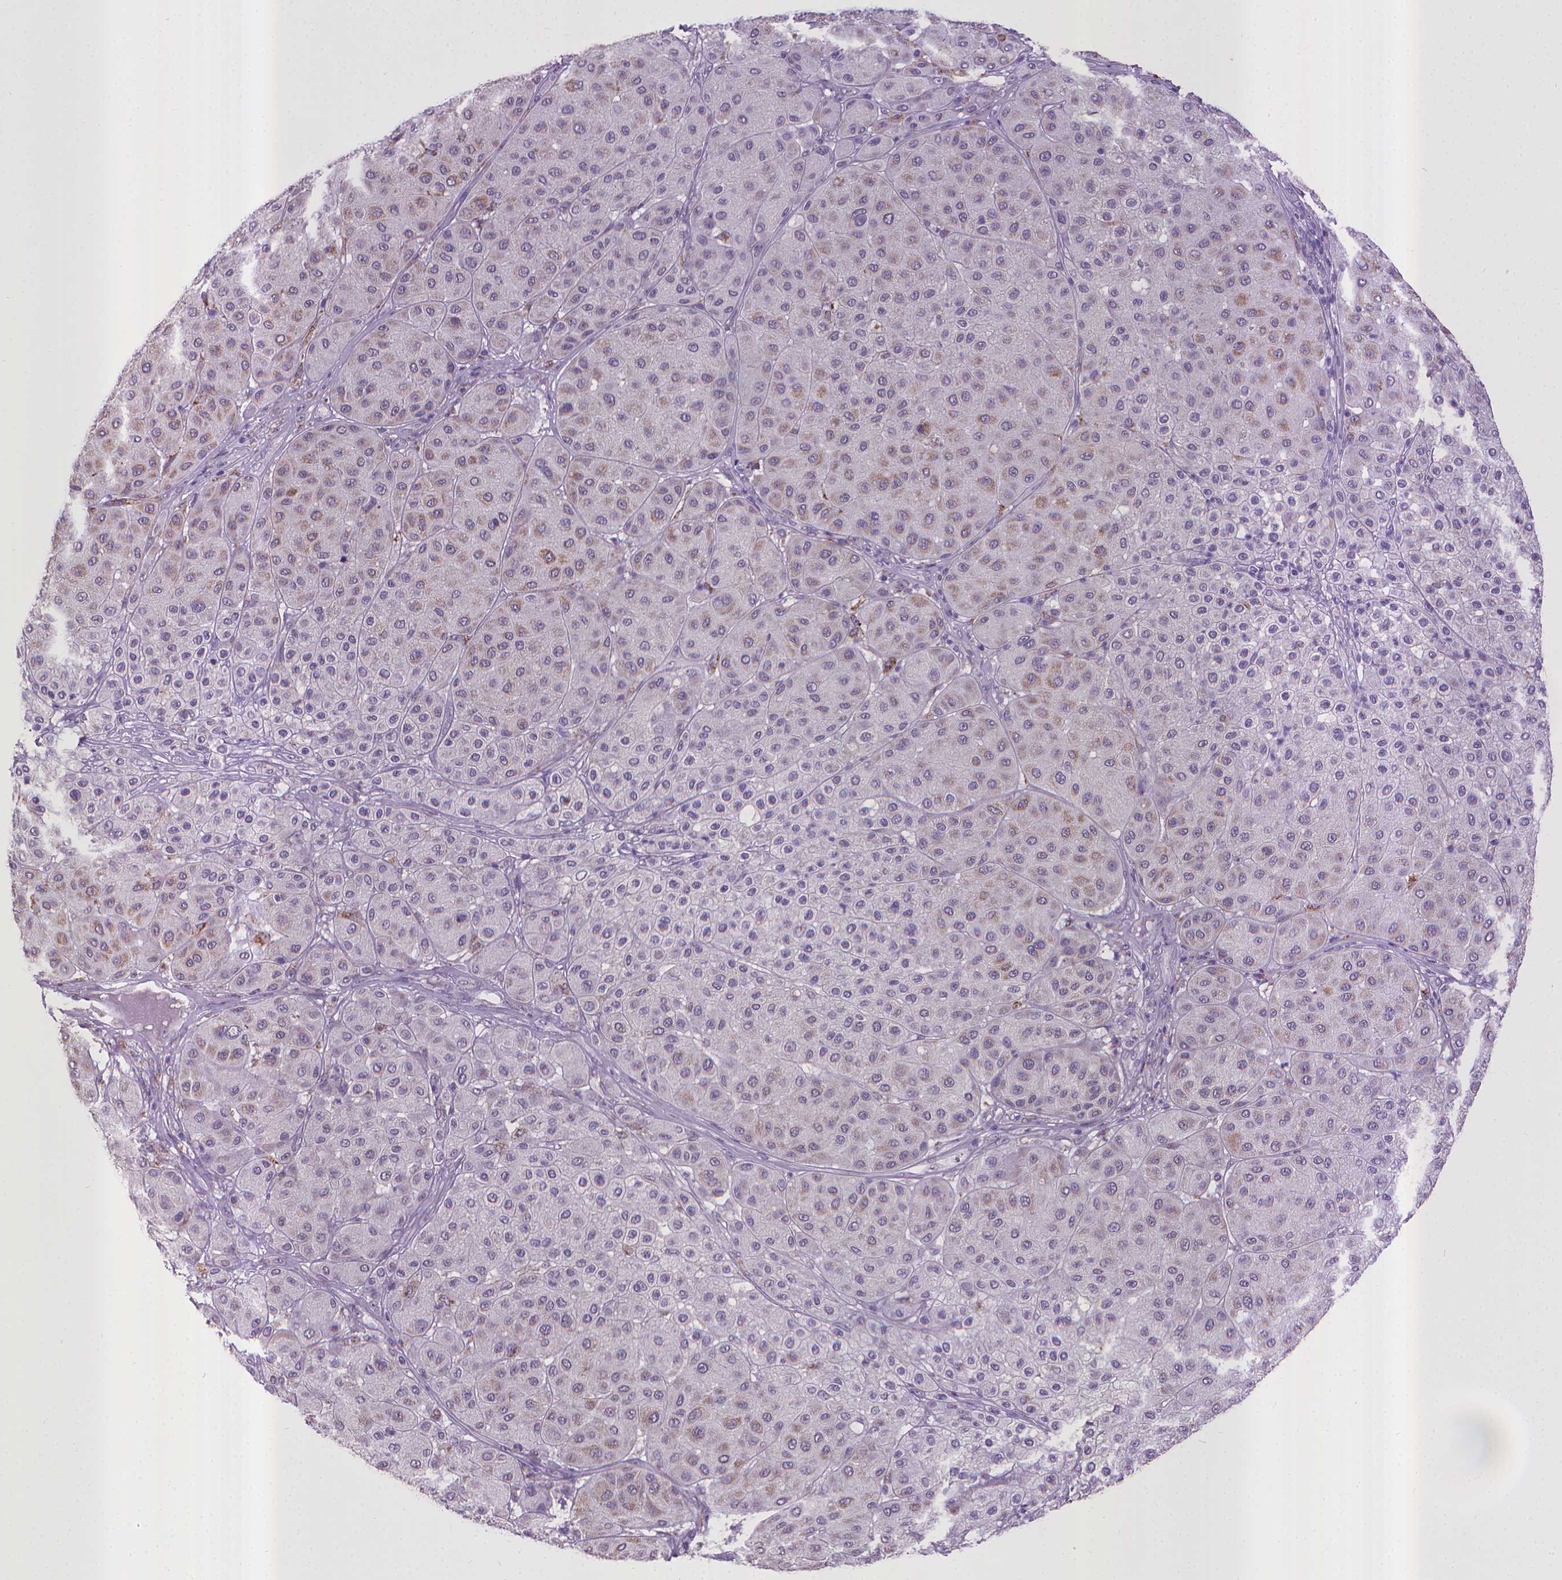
{"staining": {"intensity": "weak", "quantity": "25%-75%", "location": "cytoplasmic/membranous"}, "tissue": "melanoma", "cell_type": "Tumor cells", "image_type": "cancer", "snomed": [{"axis": "morphology", "description": "Malignant melanoma, Metastatic site"}, {"axis": "topography", "description": "Smooth muscle"}], "caption": "High-power microscopy captured an IHC micrograph of melanoma, revealing weak cytoplasmic/membranous positivity in approximately 25%-75% of tumor cells.", "gene": "KMO", "patient": {"sex": "male", "age": 41}}